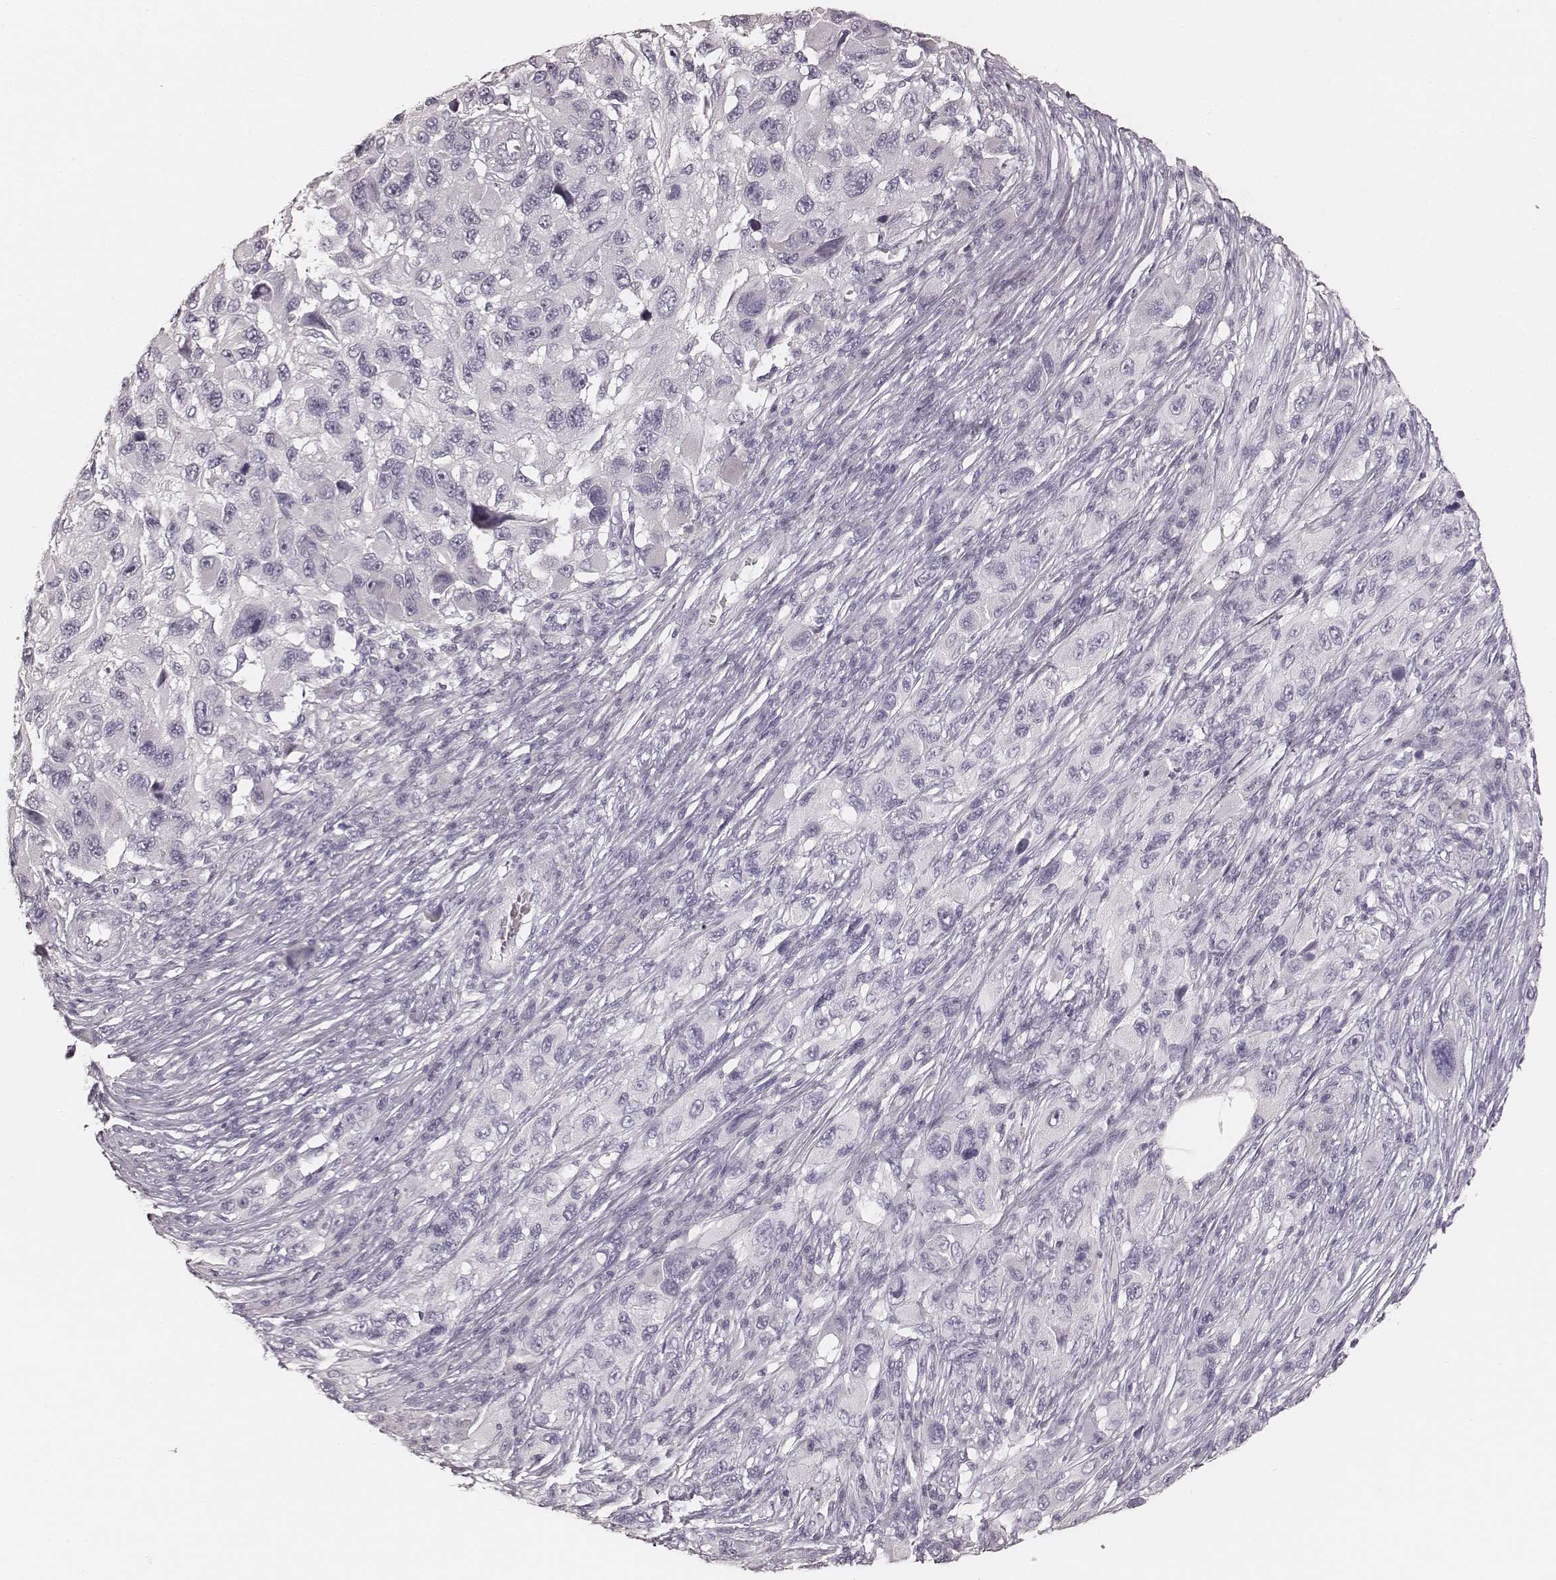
{"staining": {"intensity": "negative", "quantity": "none", "location": "none"}, "tissue": "melanoma", "cell_type": "Tumor cells", "image_type": "cancer", "snomed": [{"axis": "morphology", "description": "Malignant melanoma, NOS"}, {"axis": "topography", "description": "Skin"}], "caption": "Human malignant melanoma stained for a protein using IHC displays no expression in tumor cells.", "gene": "KRT26", "patient": {"sex": "male", "age": 53}}